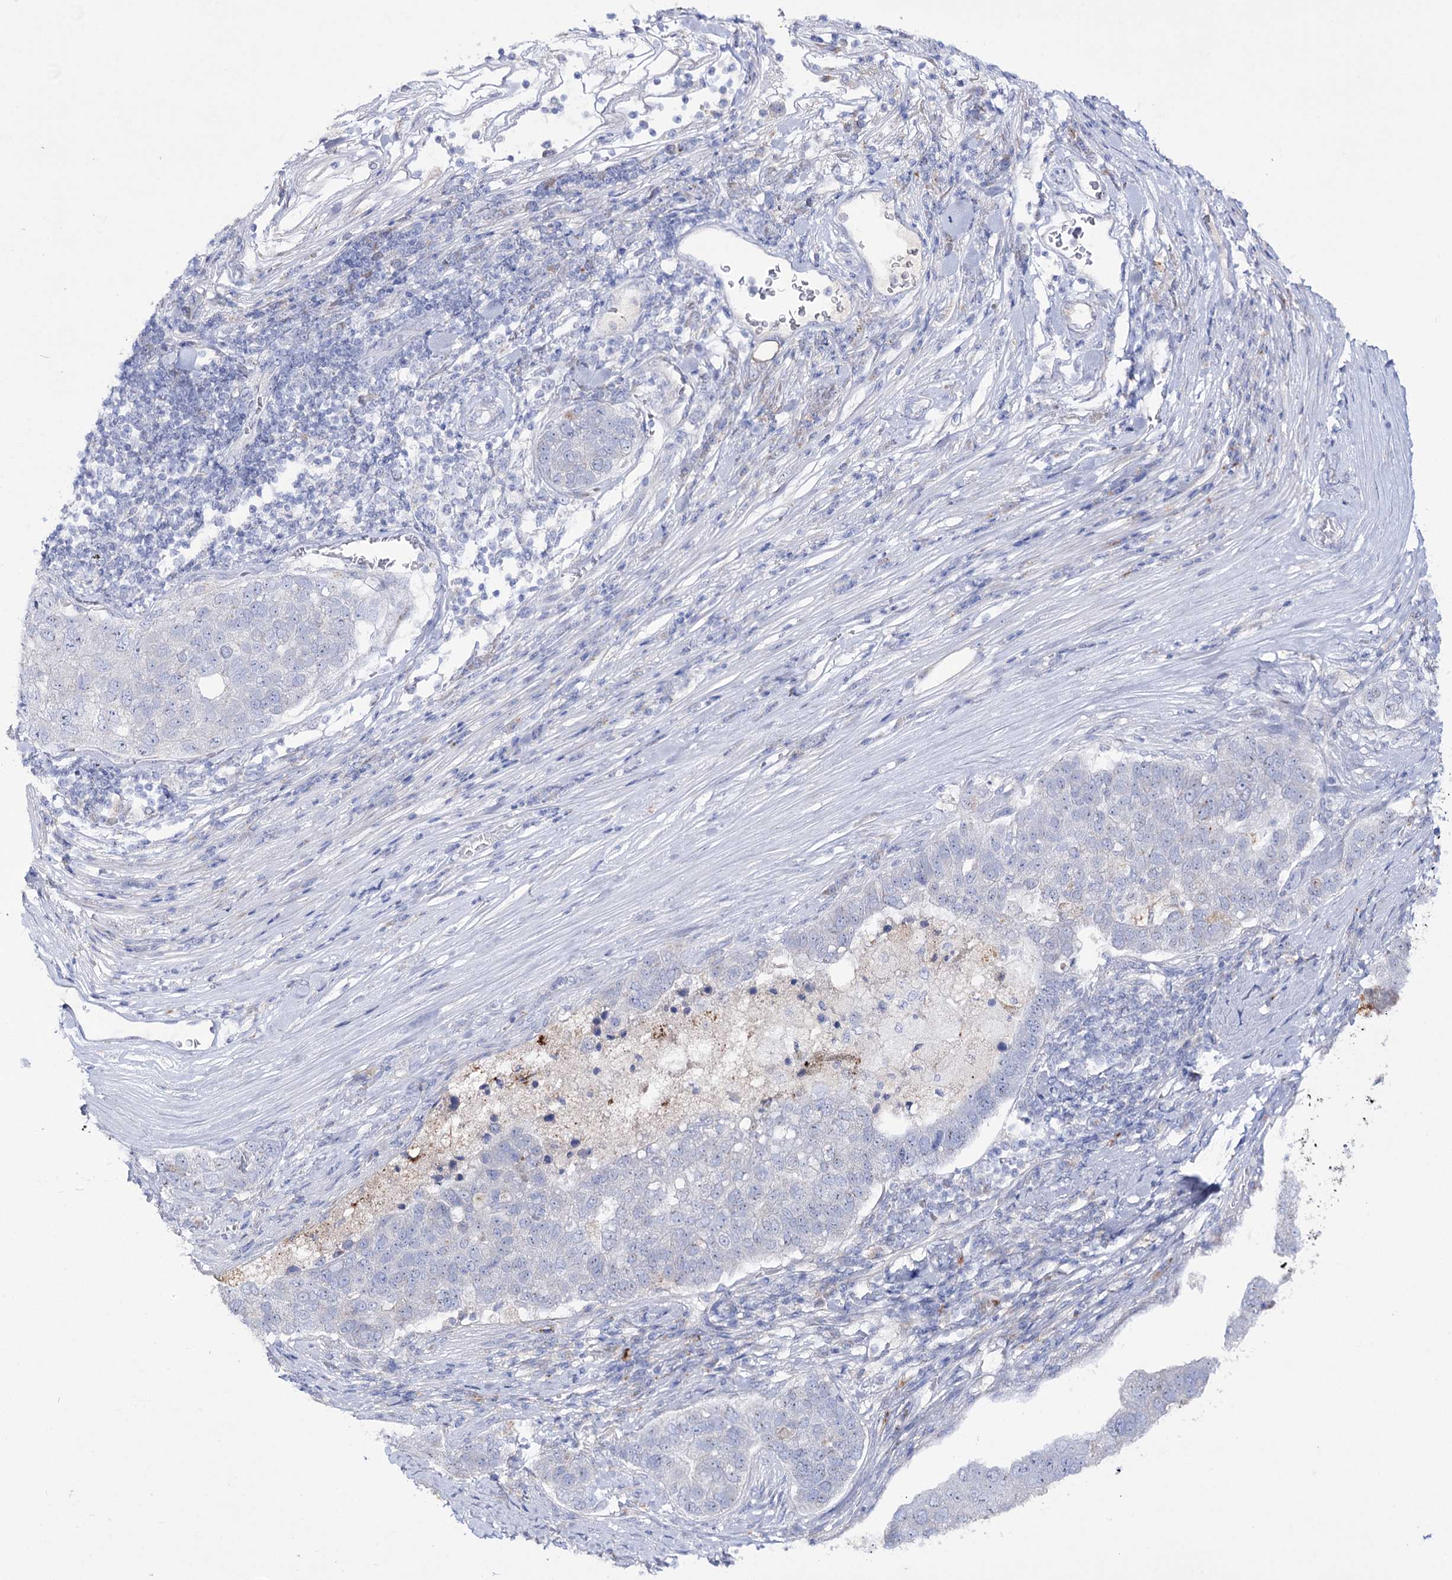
{"staining": {"intensity": "negative", "quantity": "none", "location": "none"}, "tissue": "pancreatic cancer", "cell_type": "Tumor cells", "image_type": "cancer", "snomed": [{"axis": "morphology", "description": "Adenocarcinoma, NOS"}, {"axis": "topography", "description": "Pancreas"}], "caption": "A histopathology image of human pancreatic cancer (adenocarcinoma) is negative for staining in tumor cells.", "gene": "NAGLU", "patient": {"sex": "female", "age": 61}}